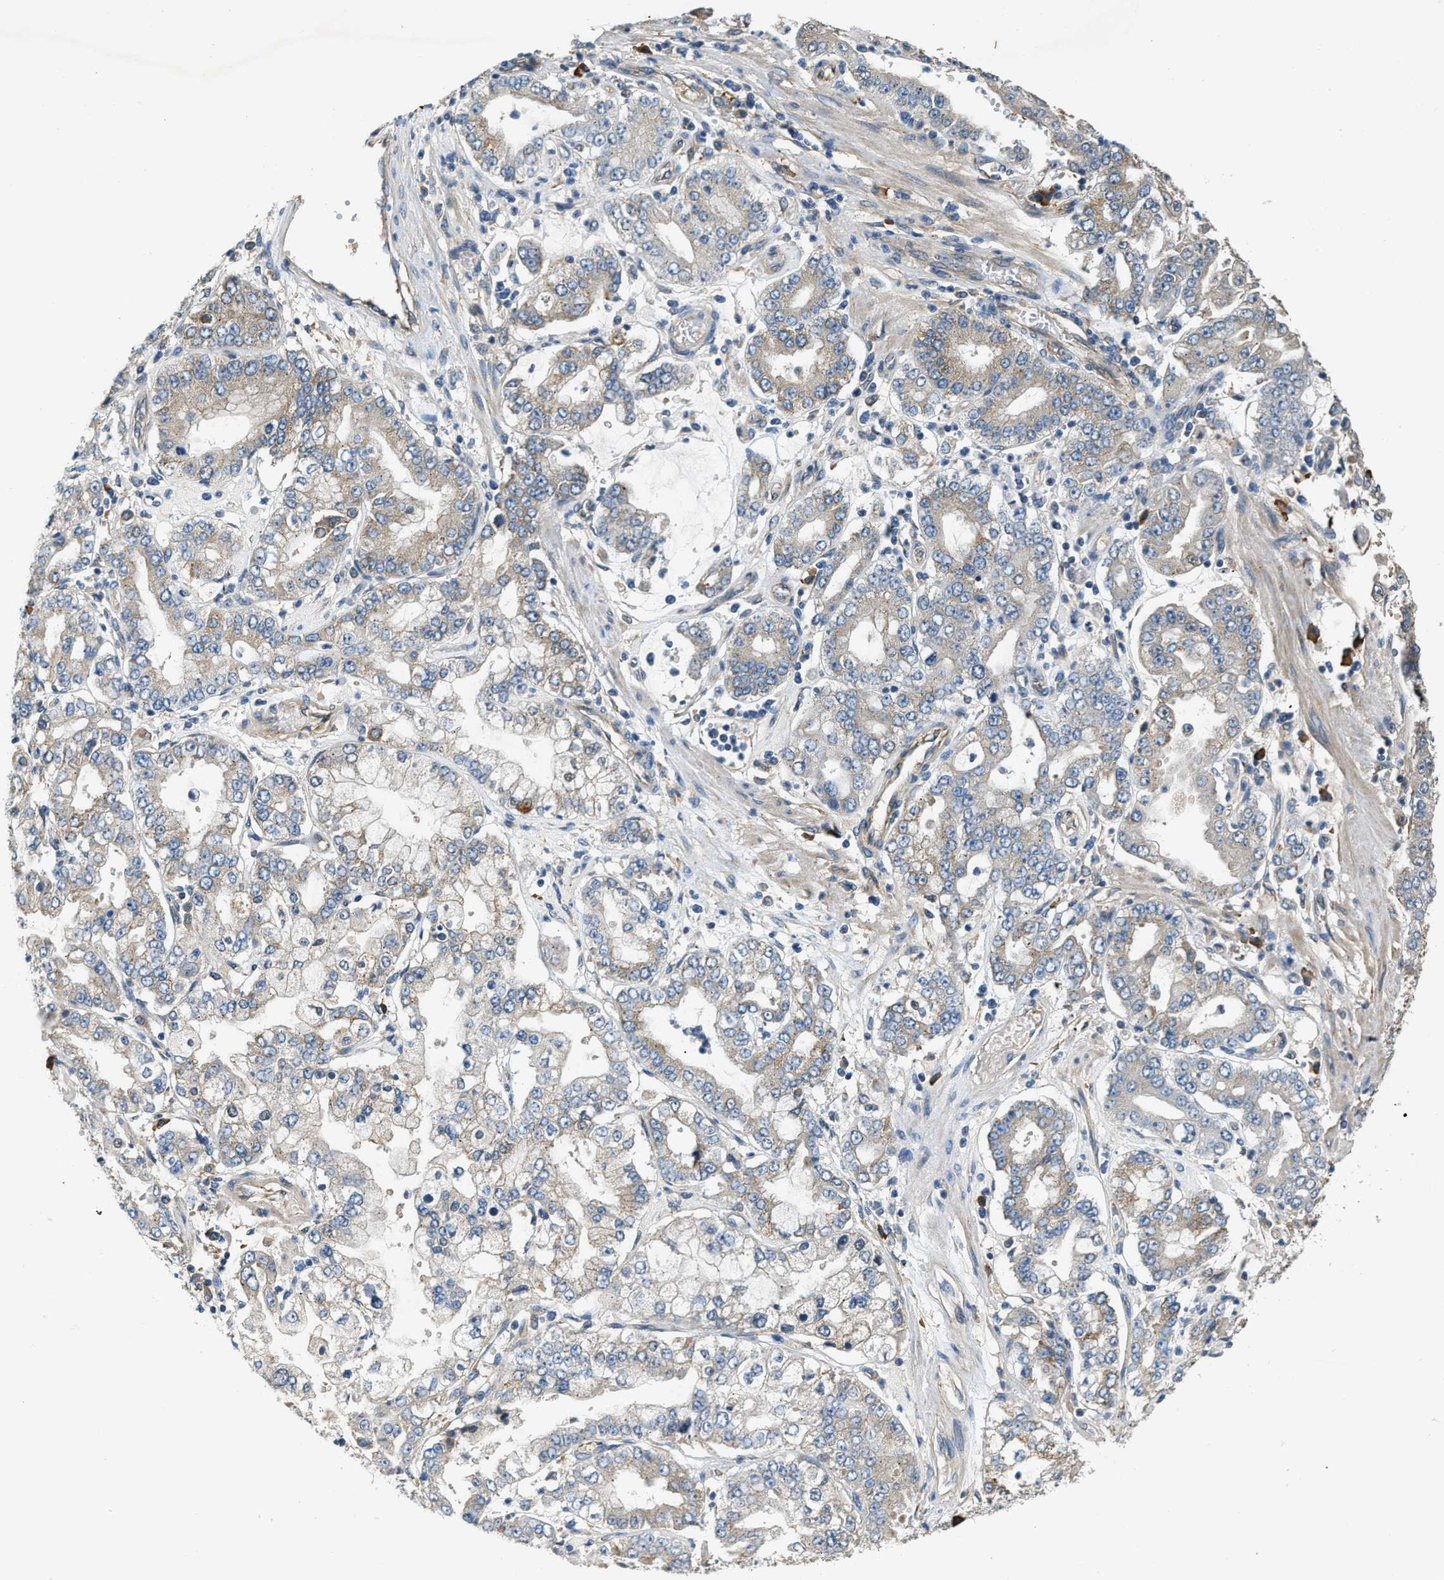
{"staining": {"intensity": "weak", "quantity": "25%-75%", "location": "cytoplasmic/membranous"}, "tissue": "stomach cancer", "cell_type": "Tumor cells", "image_type": "cancer", "snomed": [{"axis": "morphology", "description": "Adenocarcinoma, NOS"}, {"axis": "topography", "description": "Stomach"}], "caption": "Stomach cancer (adenocarcinoma) stained for a protein reveals weak cytoplasmic/membranous positivity in tumor cells.", "gene": "CFLAR", "patient": {"sex": "male", "age": 76}}